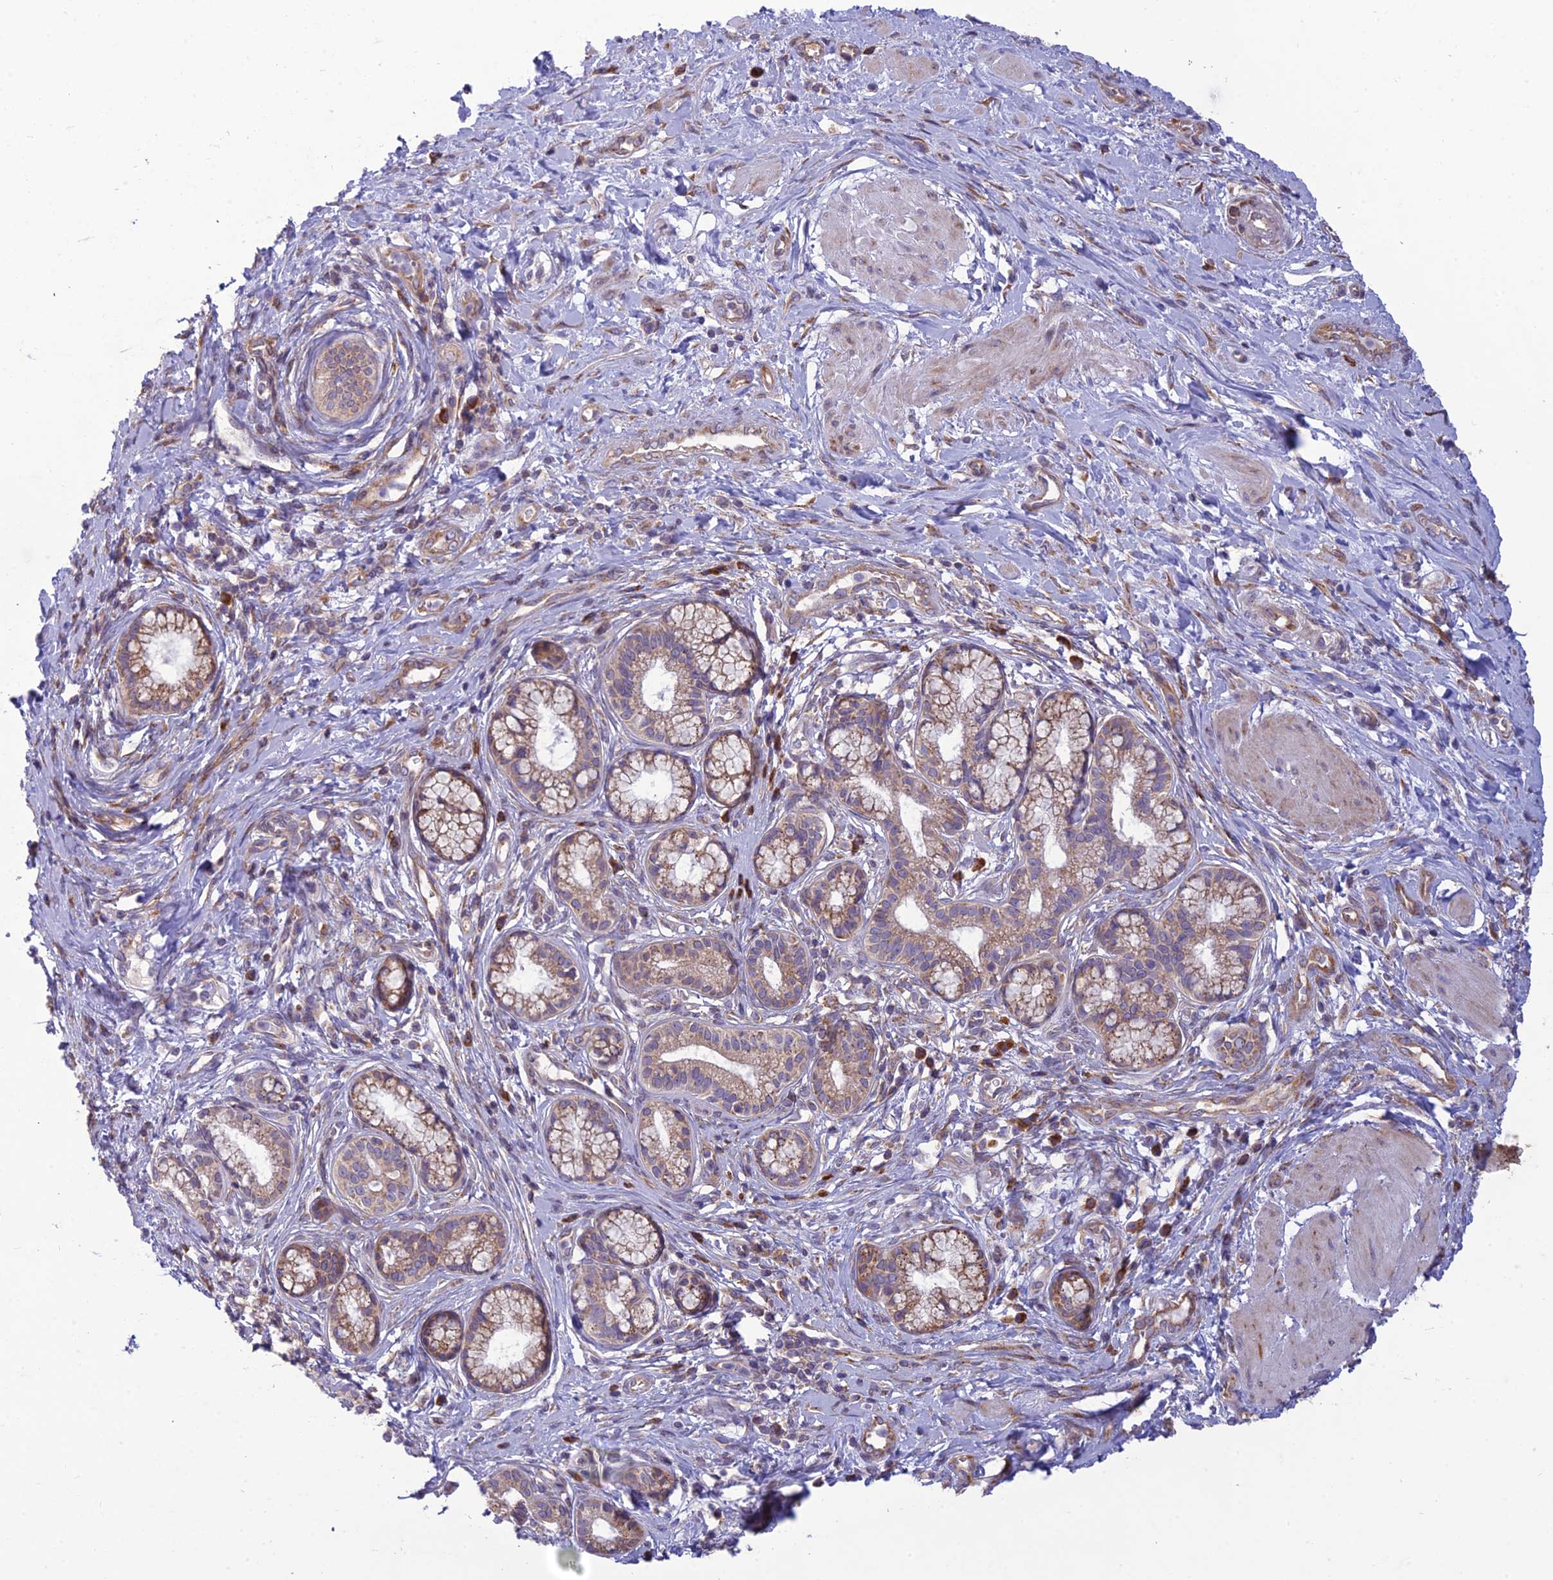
{"staining": {"intensity": "moderate", "quantity": "25%-75%", "location": "cytoplasmic/membranous"}, "tissue": "pancreatic cancer", "cell_type": "Tumor cells", "image_type": "cancer", "snomed": [{"axis": "morphology", "description": "Adenocarcinoma, NOS"}, {"axis": "topography", "description": "Pancreas"}], "caption": "IHC histopathology image of adenocarcinoma (pancreatic) stained for a protein (brown), which reveals medium levels of moderate cytoplasmic/membranous expression in about 25%-75% of tumor cells.", "gene": "RPL17-C18orf32", "patient": {"sex": "male", "age": 72}}